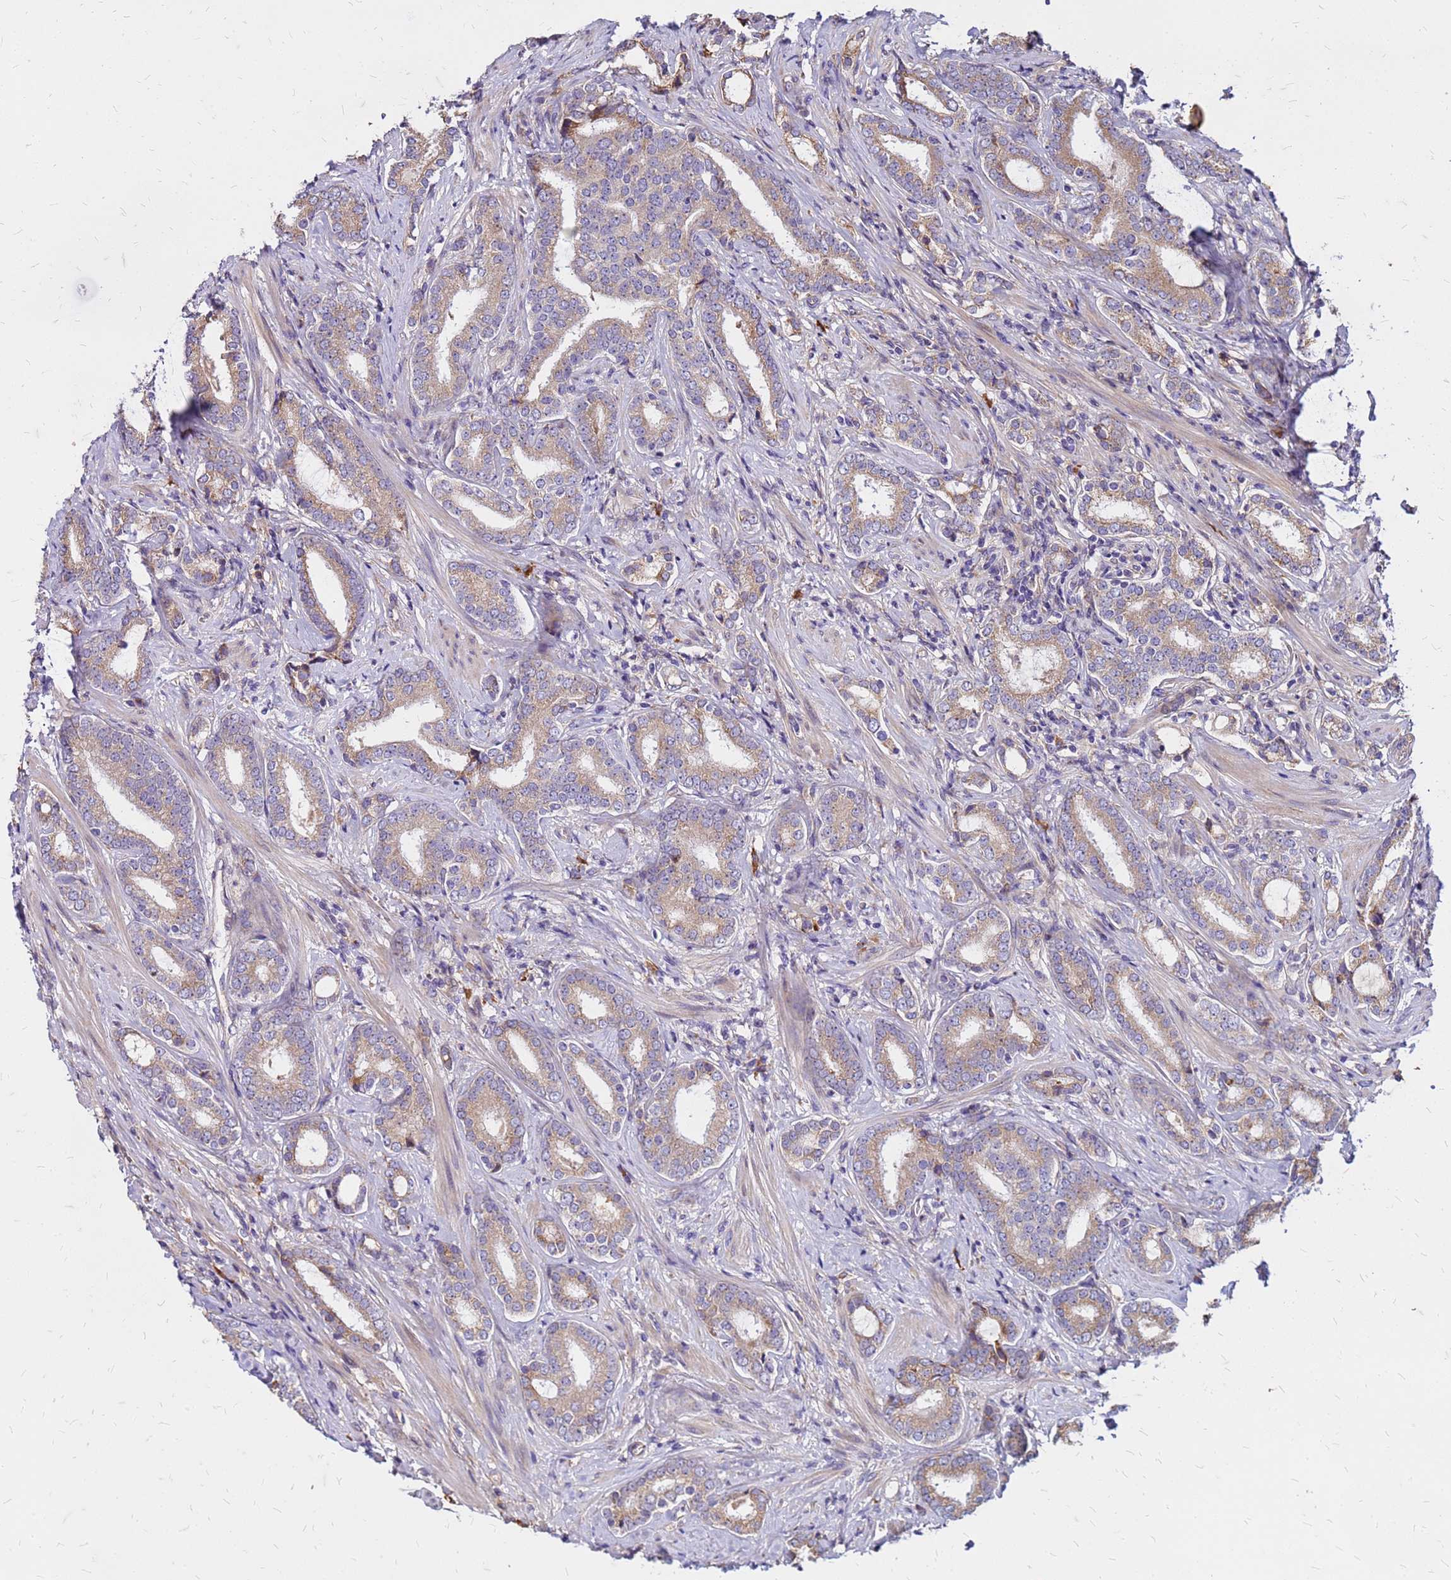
{"staining": {"intensity": "moderate", "quantity": ">75%", "location": "cytoplasmic/membranous"}, "tissue": "prostate cancer", "cell_type": "Tumor cells", "image_type": "cancer", "snomed": [{"axis": "morphology", "description": "Adenocarcinoma, High grade"}, {"axis": "topography", "description": "Prostate"}], "caption": "Adenocarcinoma (high-grade) (prostate) stained with a protein marker demonstrates moderate staining in tumor cells.", "gene": "VMO1", "patient": {"sex": "male", "age": 63}}